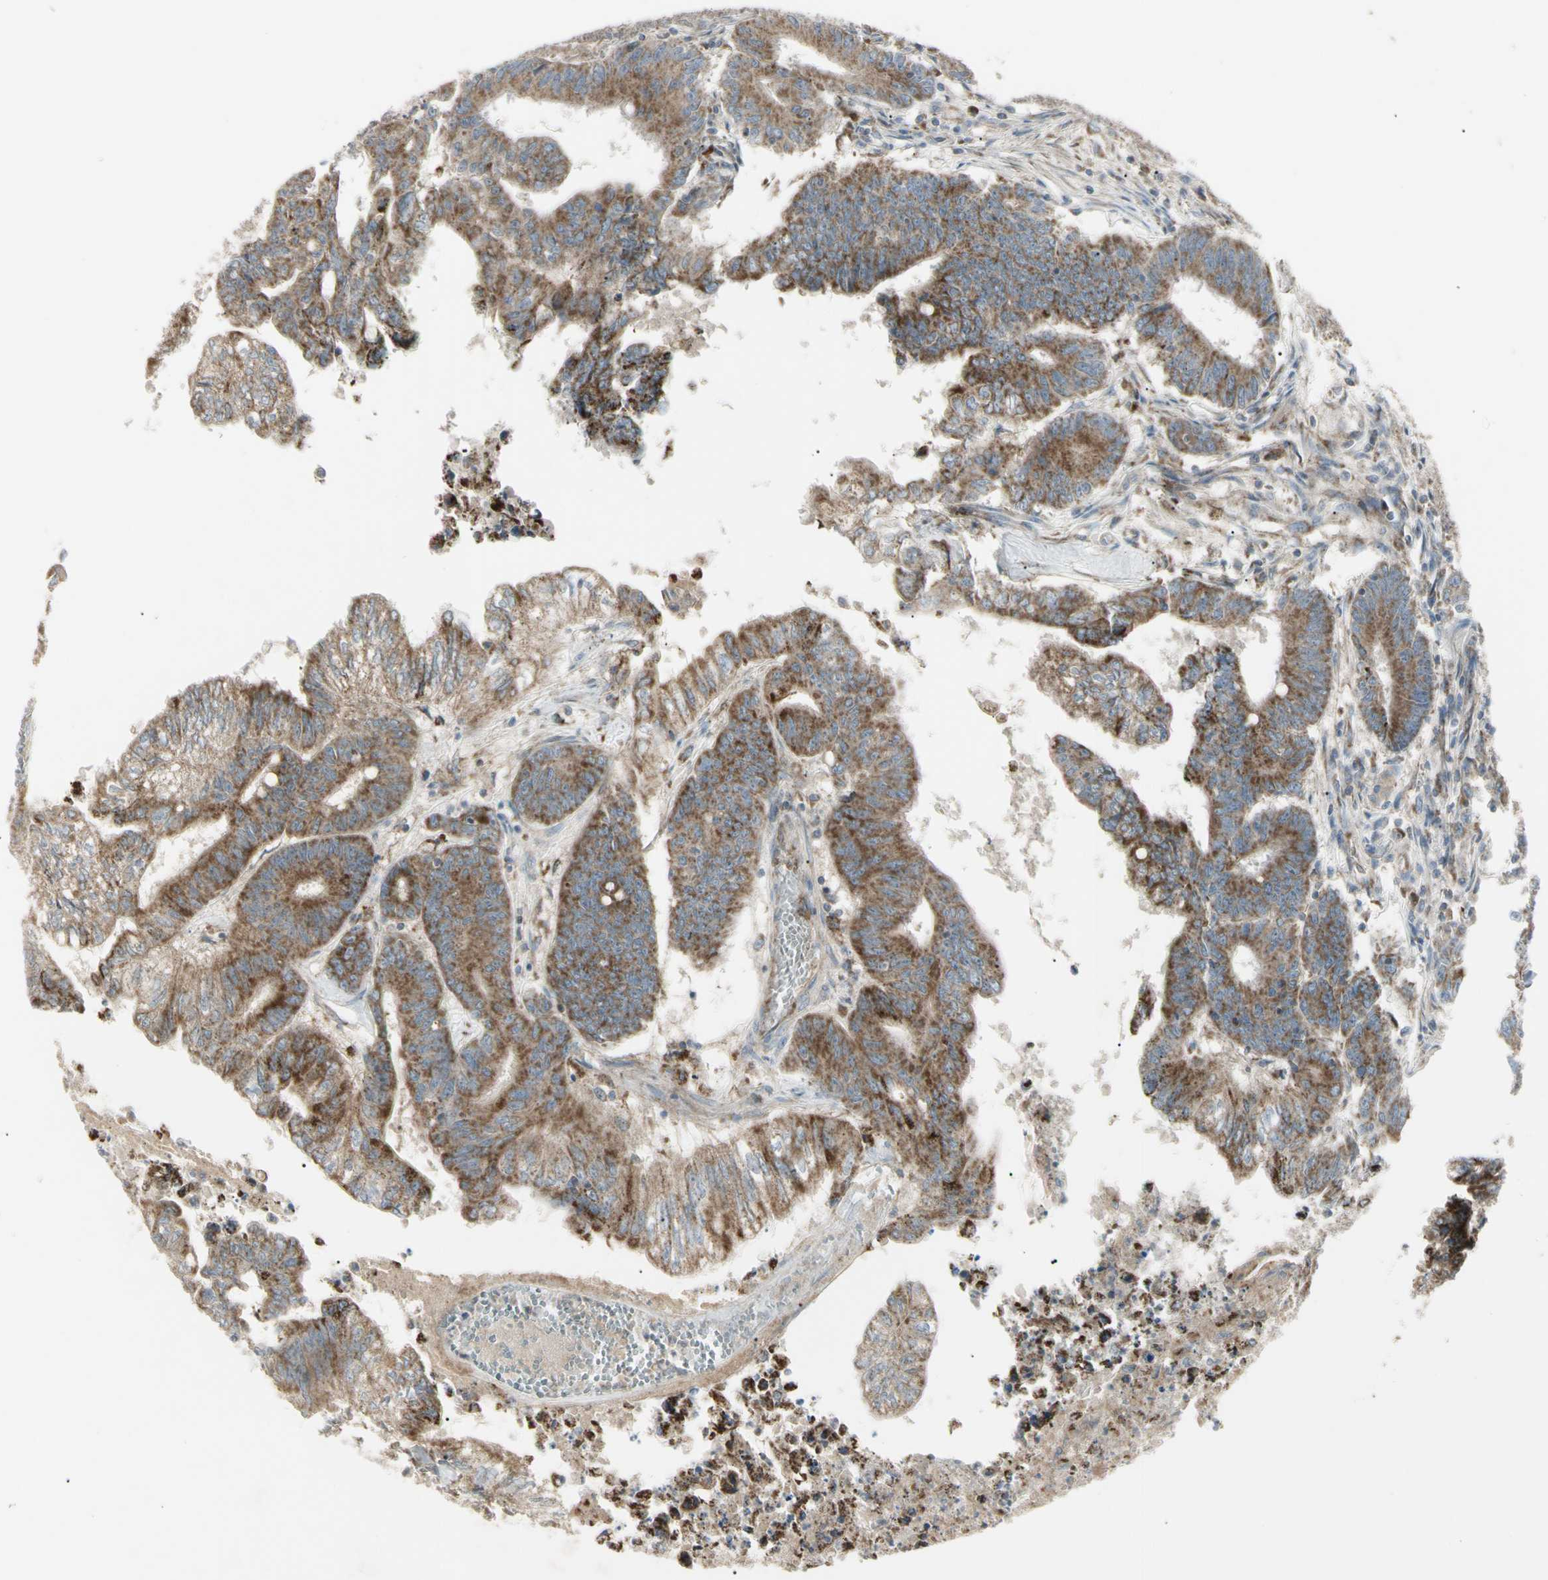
{"staining": {"intensity": "moderate", "quantity": ">75%", "location": "cytoplasmic/membranous"}, "tissue": "colorectal cancer", "cell_type": "Tumor cells", "image_type": "cancer", "snomed": [{"axis": "morphology", "description": "Adenocarcinoma, NOS"}, {"axis": "topography", "description": "Colon"}], "caption": "A histopathology image of human colorectal cancer (adenocarcinoma) stained for a protein displays moderate cytoplasmic/membranous brown staining in tumor cells. (DAB (3,3'-diaminobenzidine) IHC with brightfield microscopy, high magnification).", "gene": "CYB5R1", "patient": {"sex": "male", "age": 45}}